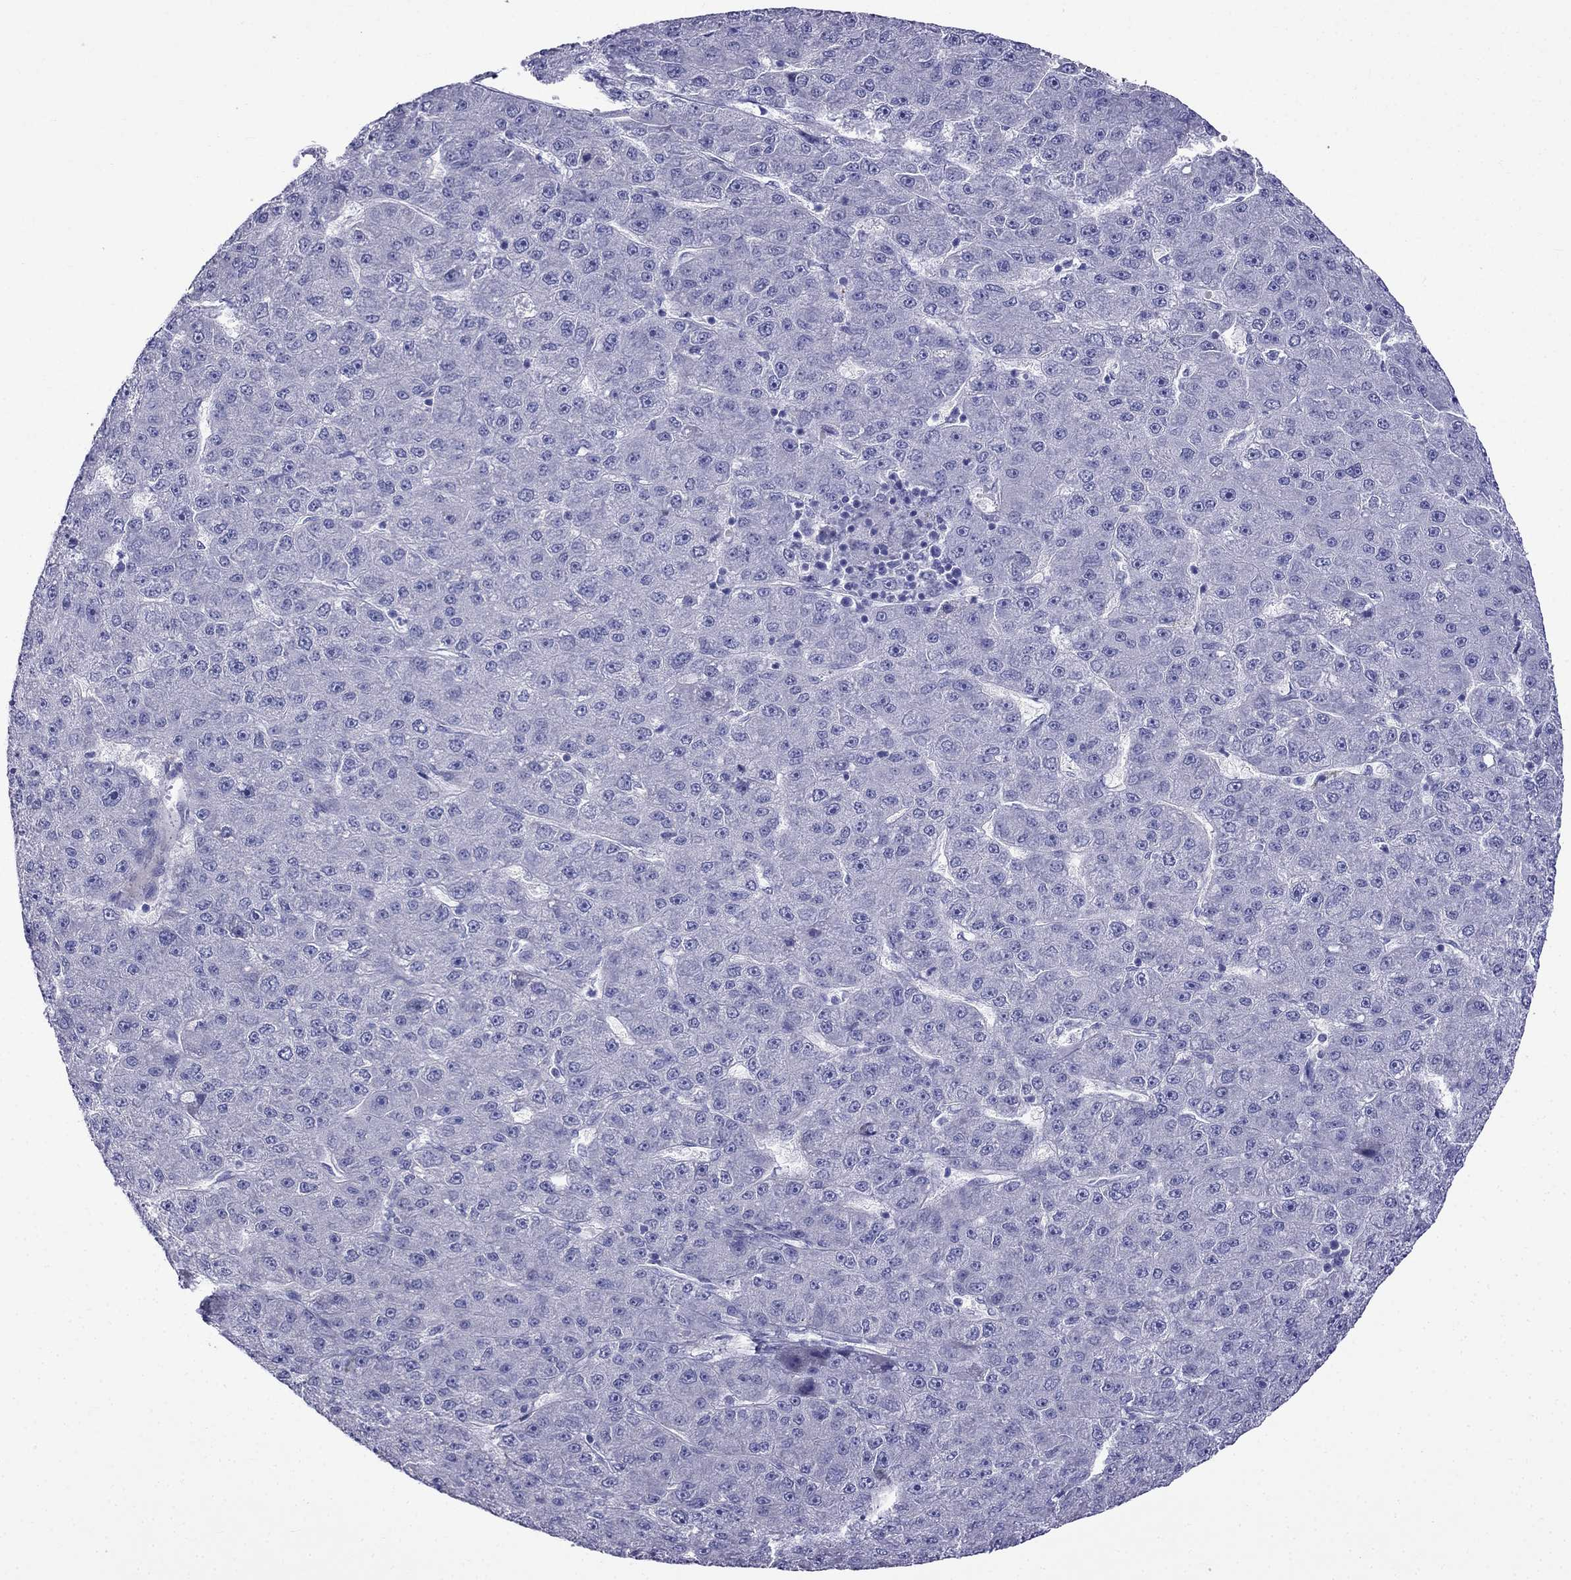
{"staining": {"intensity": "negative", "quantity": "none", "location": "none"}, "tissue": "liver cancer", "cell_type": "Tumor cells", "image_type": "cancer", "snomed": [{"axis": "morphology", "description": "Carcinoma, Hepatocellular, NOS"}, {"axis": "topography", "description": "Liver"}], "caption": "Protein analysis of liver cancer shows no significant expression in tumor cells. The staining was performed using DAB (3,3'-diaminobenzidine) to visualize the protein expression in brown, while the nuclei were stained in blue with hematoxylin (Magnification: 20x).", "gene": "PATE1", "patient": {"sex": "male", "age": 67}}